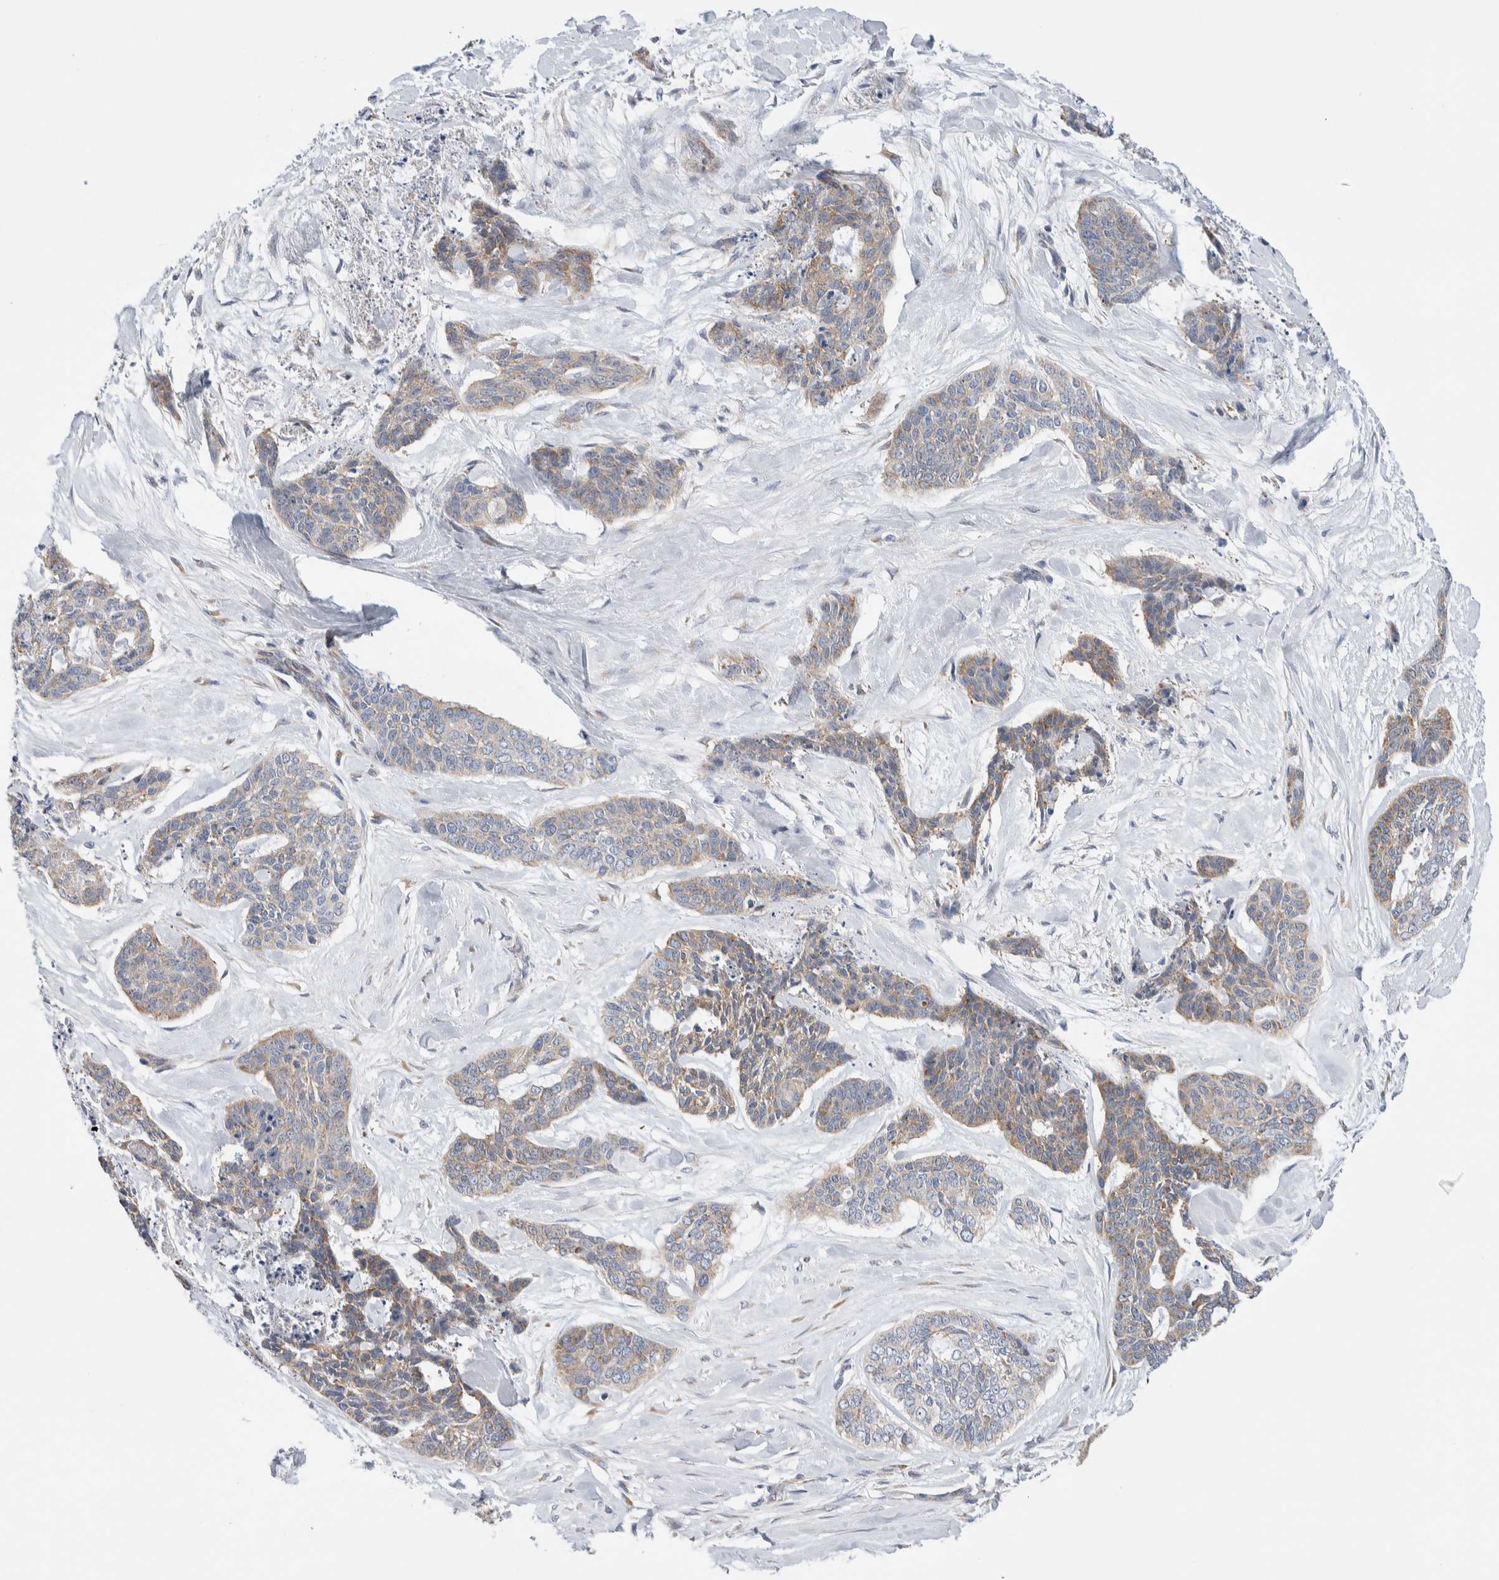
{"staining": {"intensity": "weak", "quantity": ">75%", "location": "cytoplasmic/membranous"}, "tissue": "skin cancer", "cell_type": "Tumor cells", "image_type": "cancer", "snomed": [{"axis": "morphology", "description": "Basal cell carcinoma"}, {"axis": "topography", "description": "Skin"}], "caption": "Tumor cells show weak cytoplasmic/membranous expression in about >75% of cells in skin basal cell carcinoma.", "gene": "RACK1", "patient": {"sex": "female", "age": 64}}